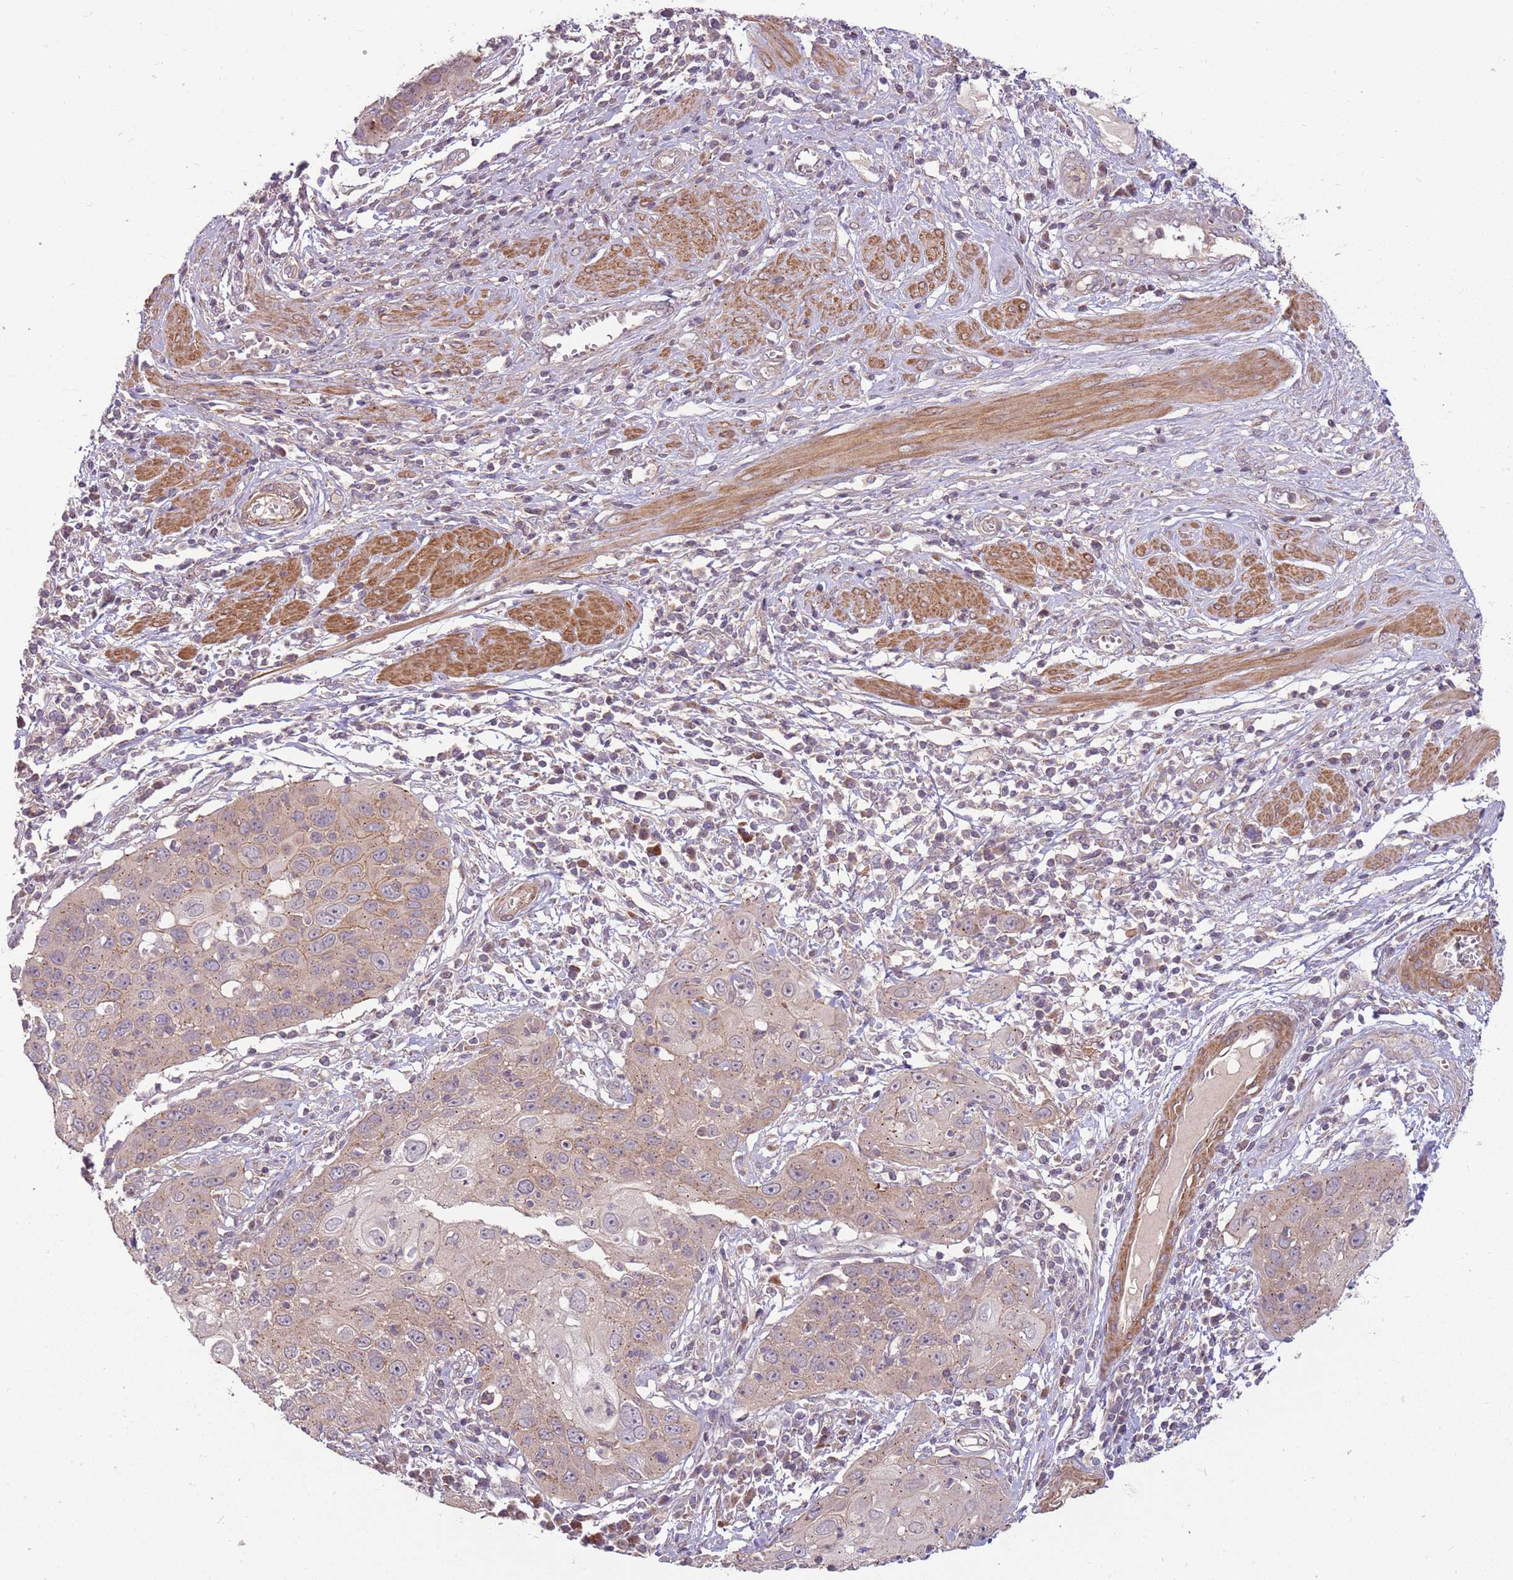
{"staining": {"intensity": "weak", "quantity": ">75%", "location": "cytoplasmic/membranous"}, "tissue": "cervical cancer", "cell_type": "Tumor cells", "image_type": "cancer", "snomed": [{"axis": "morphology", "description": "Squamous cell carcinoma, NOS"}, {"axis": "topography", "description": "Cervix"}], "caption": "This is an image of immunohistochemistry (IHC) staining of squamous cell carcinoma (cervical), which shows weak expression in the cytoplasmic/membranous of tumor cells.", "gene": "SPATA31D1", "patient": {"sex": "female", "age": 36}}